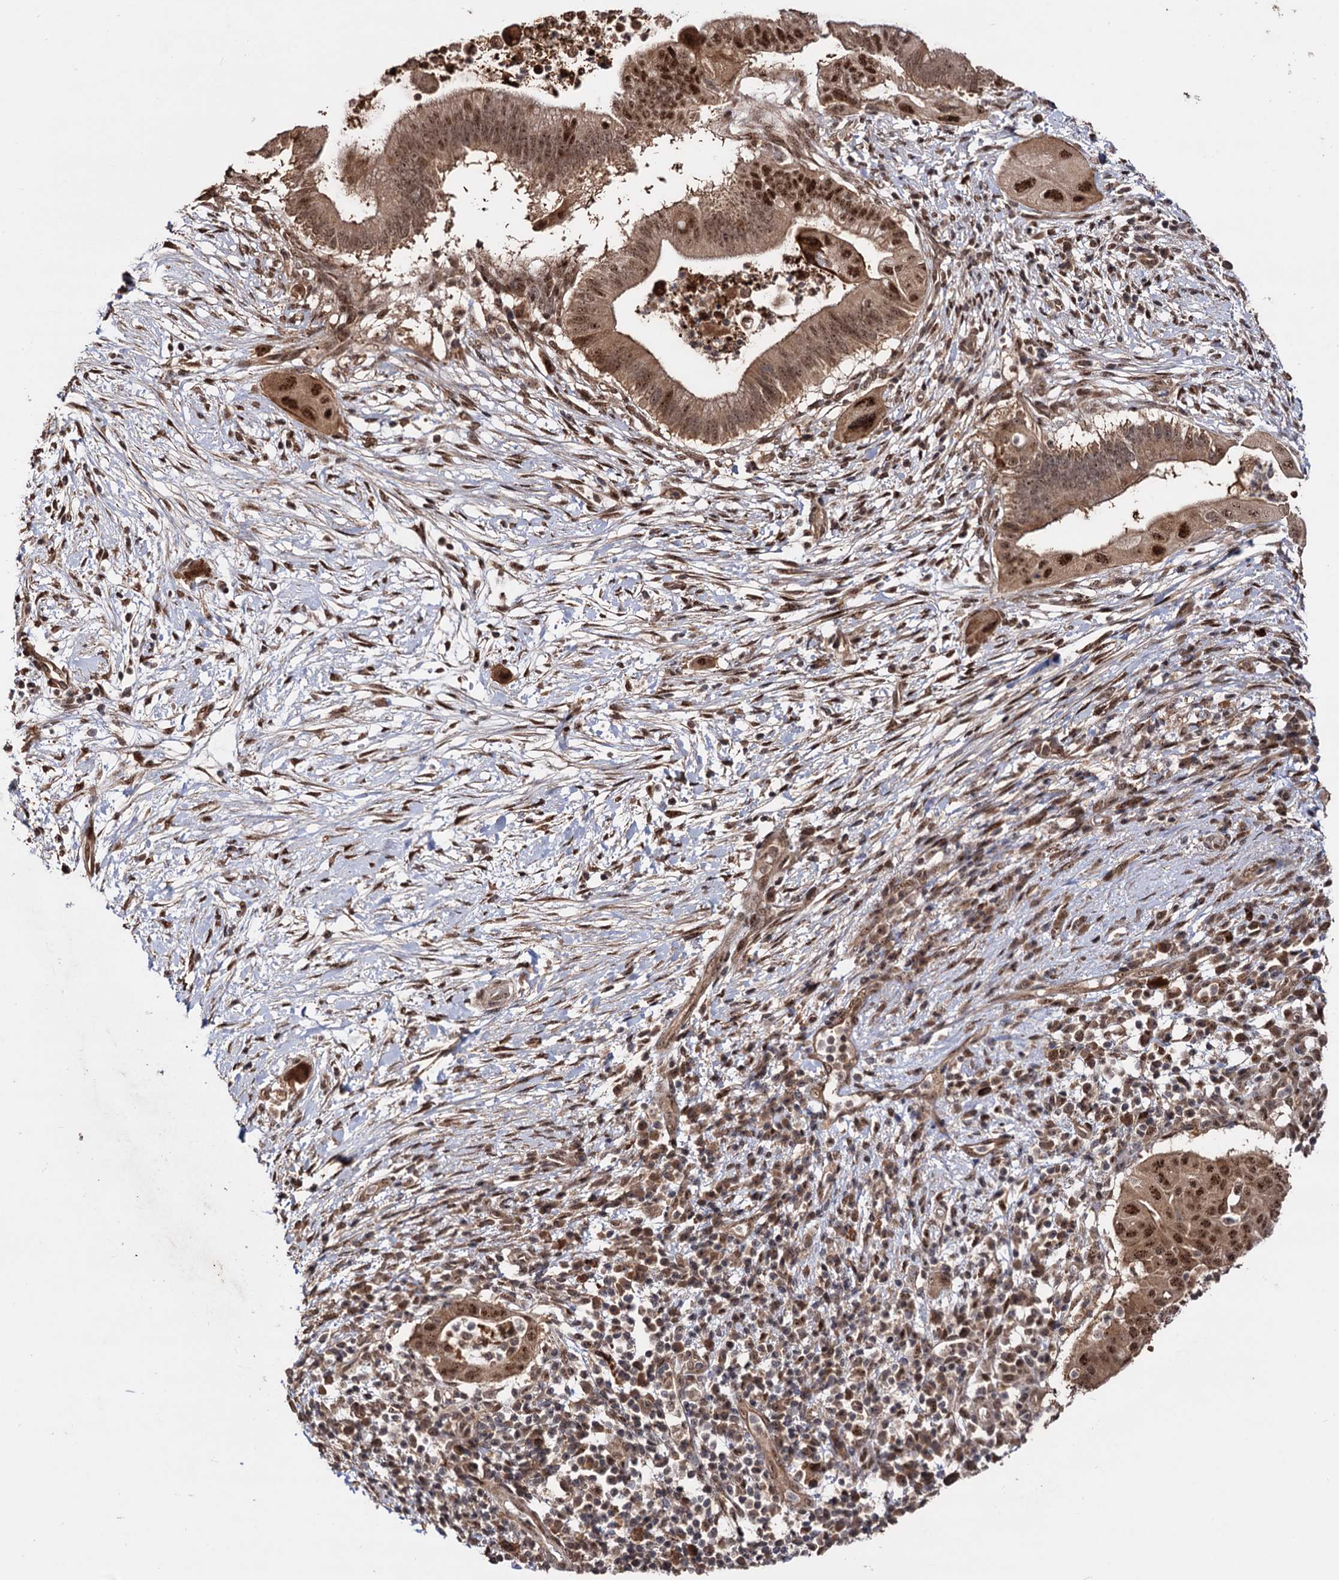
{"staining": {"intensity": "moderate", "quantity": ">75%", "location": "cytoplasmic/membranous,nuclear"}, "tissue": "pancreatic cancer", "cell_type": "Tumor cells", "image_type": "cancer", "snomed": [{"axis": "morphology", "description": "Adenocarcinoma, NOS"}, {"axis": "topography", "description": "Pancreas"}], "caption": "Pancreatic adenocarcinoma was stained to show a protein in brown. There is medium levels of moderate cytoplasmic/membranous and nuclear staining in approximately >75% of tumor cells.", "gene": "PIGB", "patient": {"sex": "male", "age": 68}}